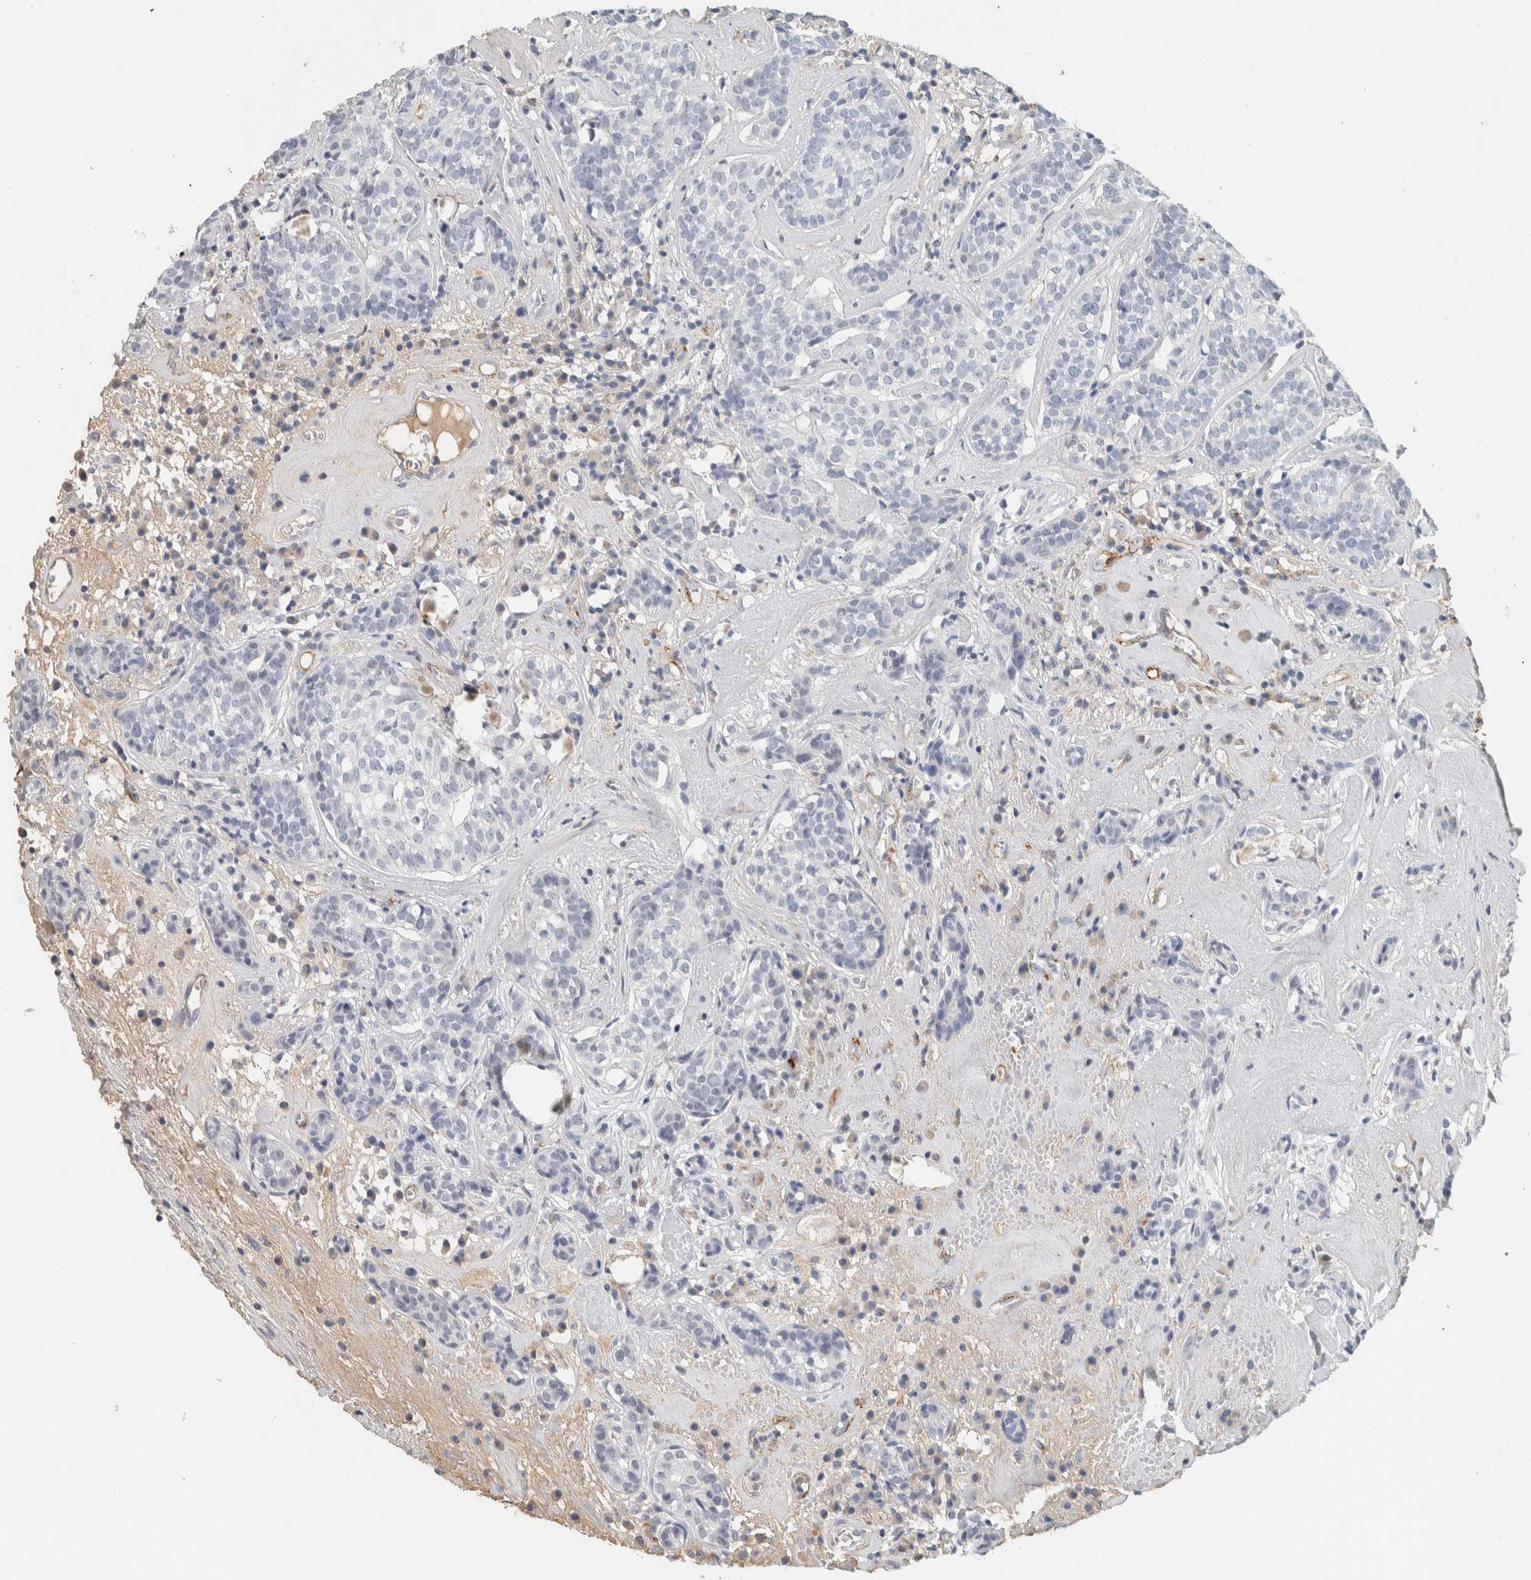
{"staining": {"intensity": "negative", "quantity": "none", "location": "none"}, "tissue": "head and neck cancer", "cell_type": "Tumor cells", "image_type": "cancer", "snomed": [{"axis": "morphology", "description": "Adenocarcinoma, NOS"}, {"axis": "topography", "description": "Salivary gland"}, {"axis": "topography", "description": "Head-Neck"}], "caption": "Immunohistochemical staining of head and neck cancer (adenocarcinoma) reveals no significant positivity in tumor cells.", "gene": "CD36", "patient": {"sex": "female", "age": 65}}